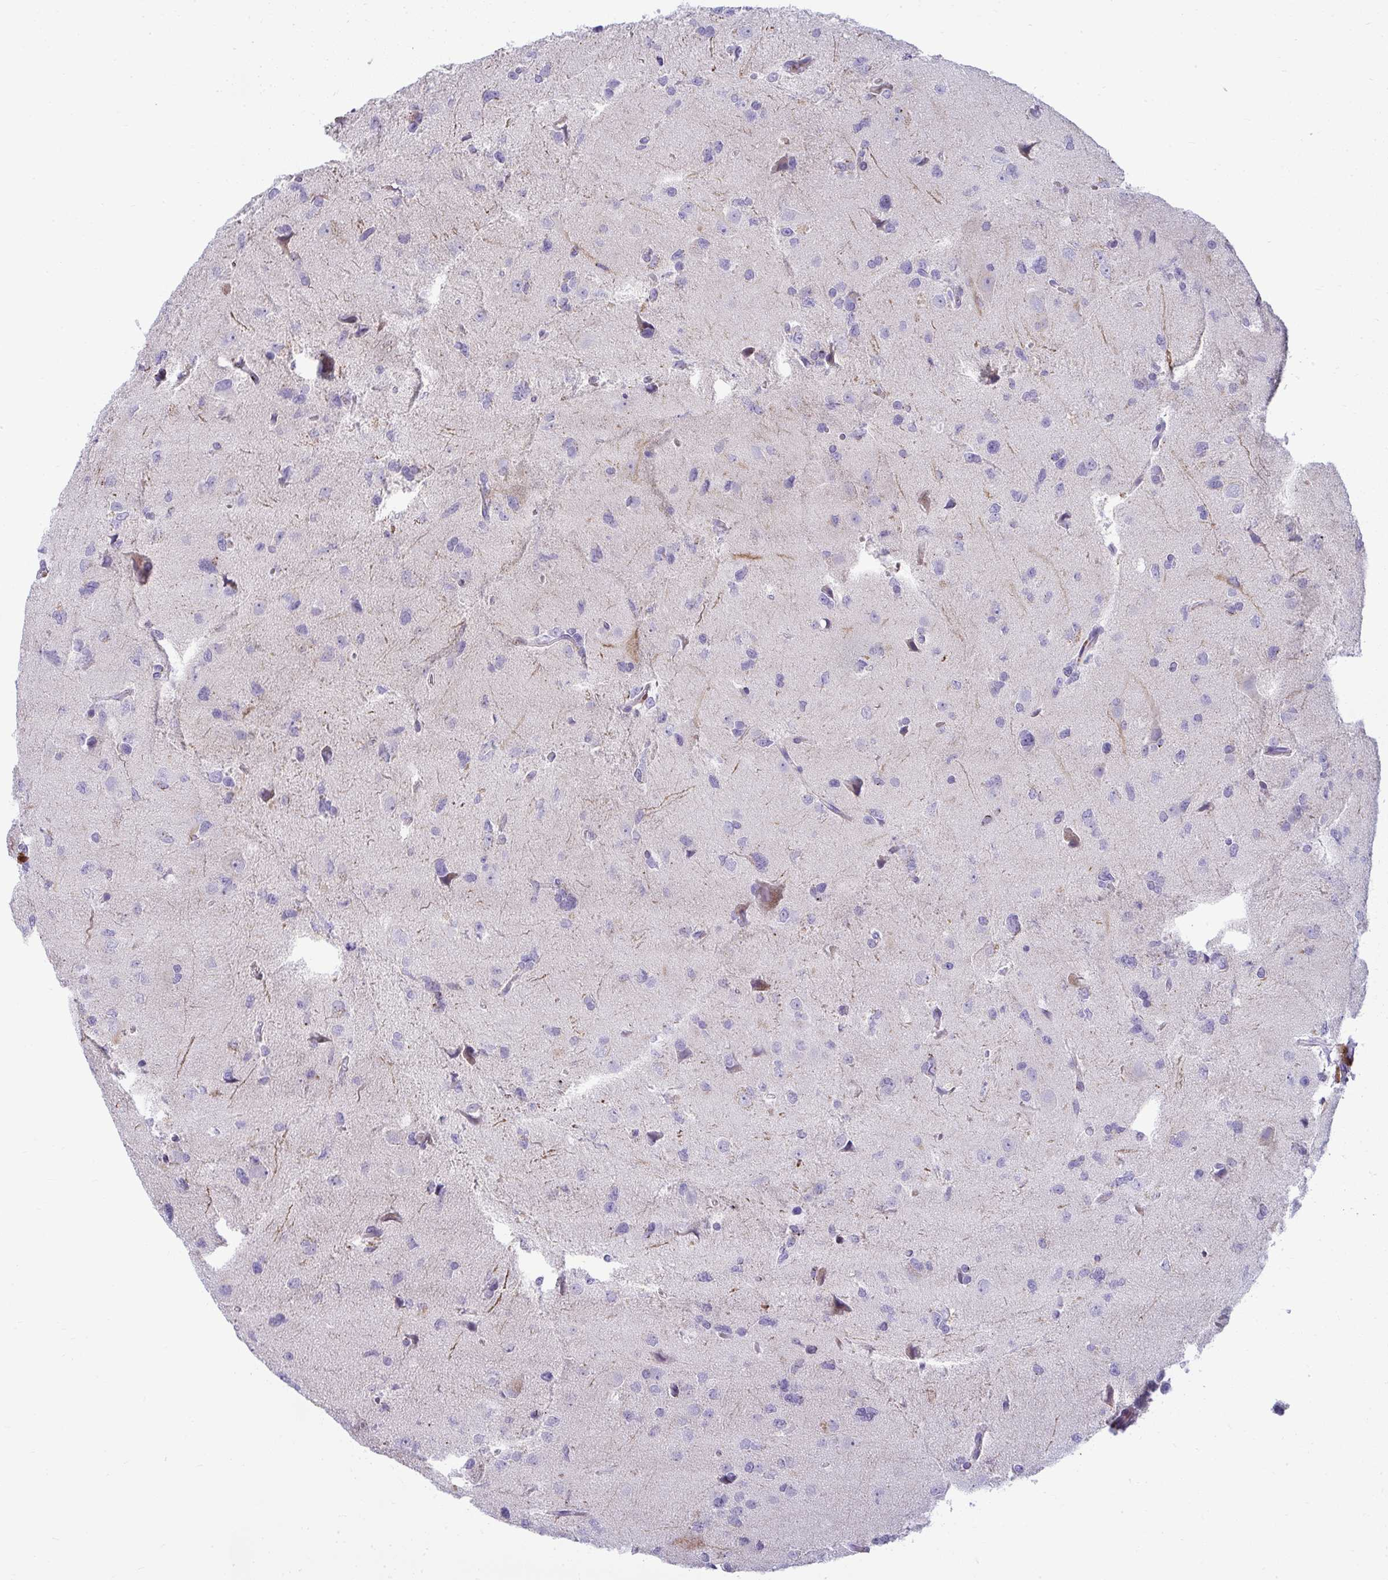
{"staining": {"intensity": "negative", "quantity": "none", "location": "none"}, "tissue": "glioma", "cell_type": "Tumor cells", "image_type": "cancer", "snomed": [{"axis": "morphology", "description": "Glioma, malignant, Low grade"}, {"axis": "topography", "description": "Brain"}], "caption": "Human glioma stained for a protein using immunohistochemistry reveals no expression in tumor cells.", "gene": "VPS4B", "patient": {"sex": "female", "age": 55}}